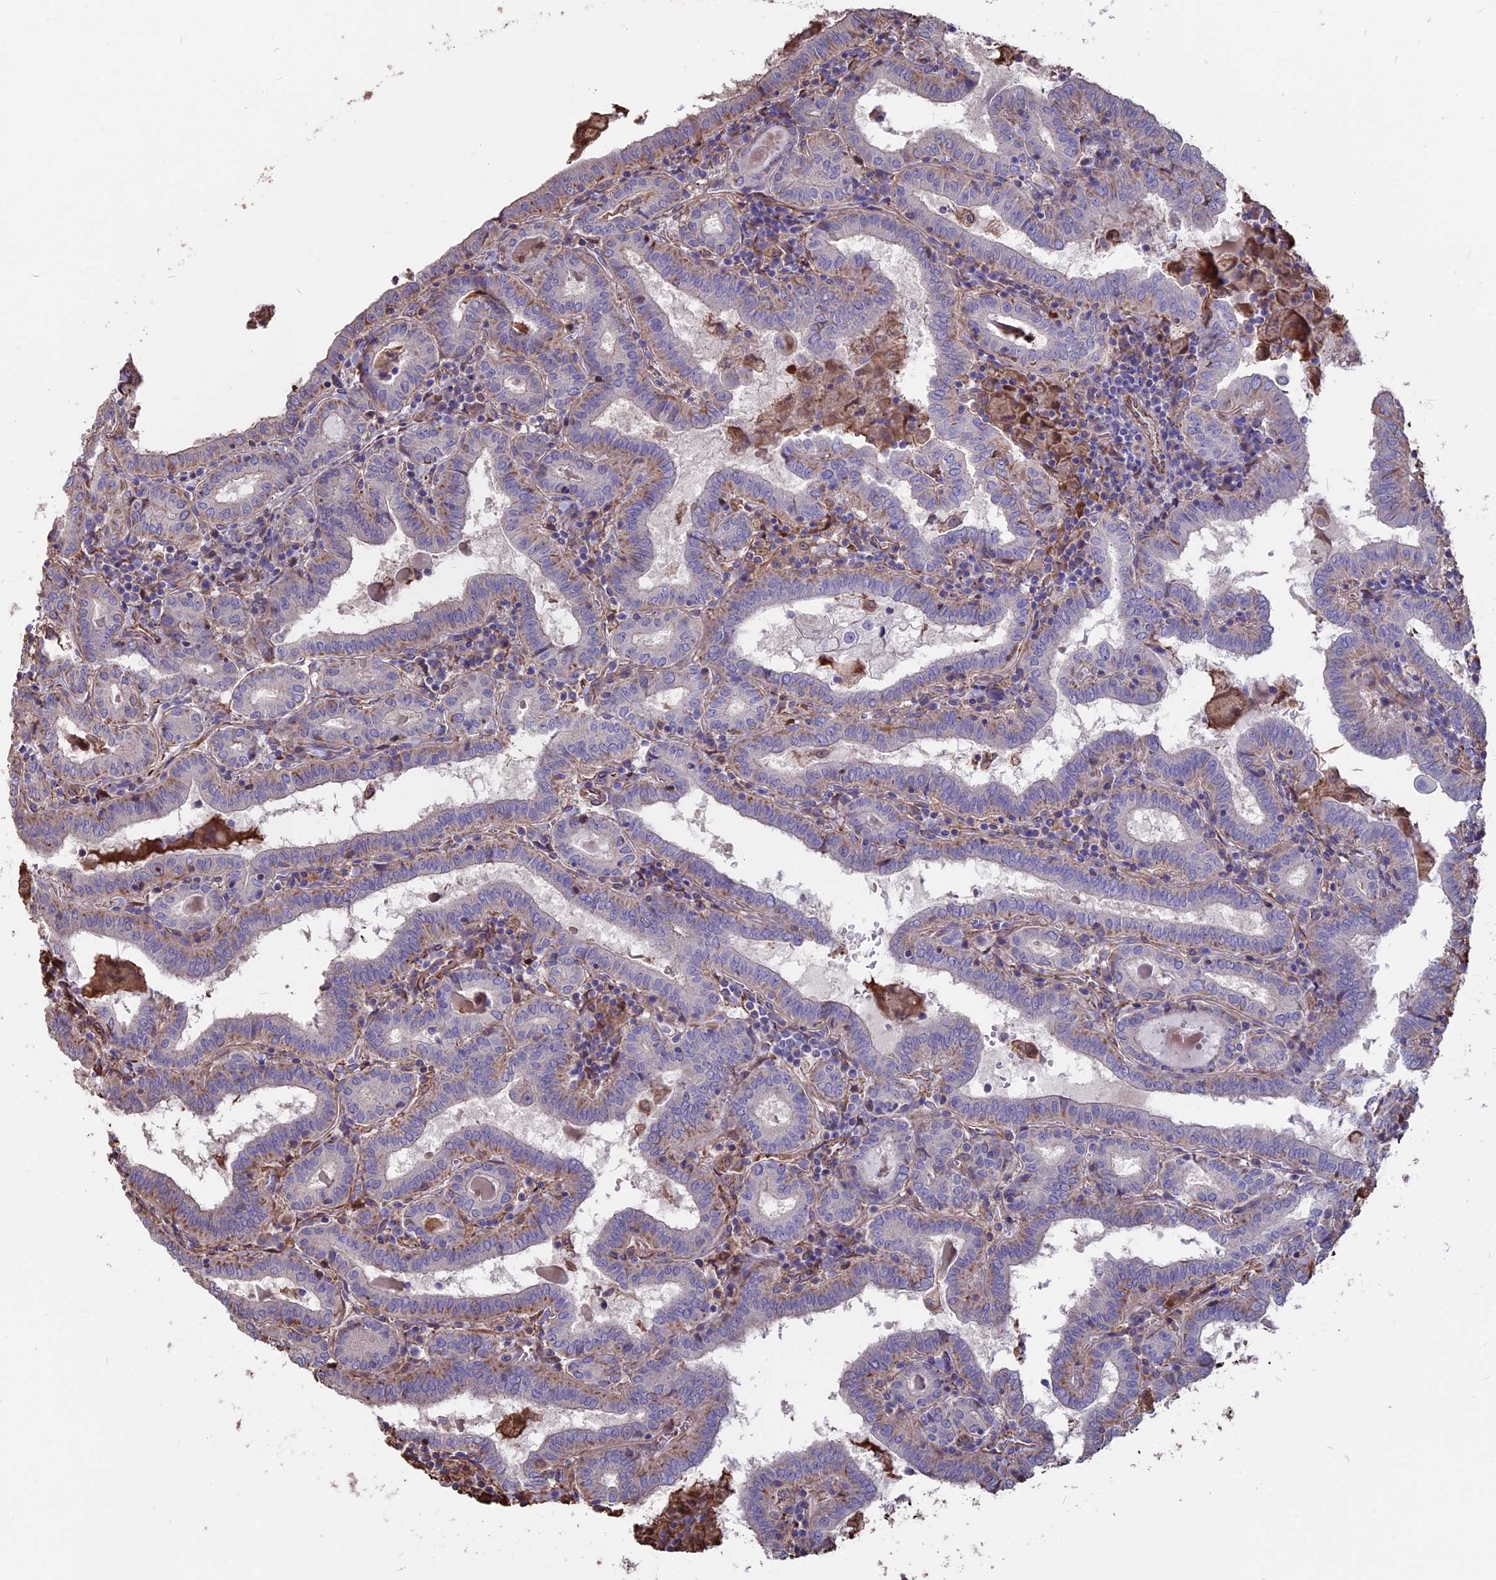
{"staining": {"intensity": "weak", "quantity": "25%-75%", "location": "cytoplasmic/membranous"}, "tissue": "thyroid cancer", "cell_type": "Tumor cells", "image_type": "cancer", "snomed": [{"axis": "morphology", "description": "Papillary adenocarcinoma, NOS"}, {"axis": "topography", "description": "Thyroid gland"}], "caption": "Papillary adenocarcinoma (thyroid) tissue shows weak cytoplasmic/membranous staining in approximately 25%-75% of tumor cells, visualized by immunohistochemistry. The staining was performed using DAB (3,3'-diaminobenzidine), with brown indicating positive protein expression. Nuclei are stained blue with hematoxylin.", "gene": "SEH1L", "patient": {"sex": "female", "age": 72}}